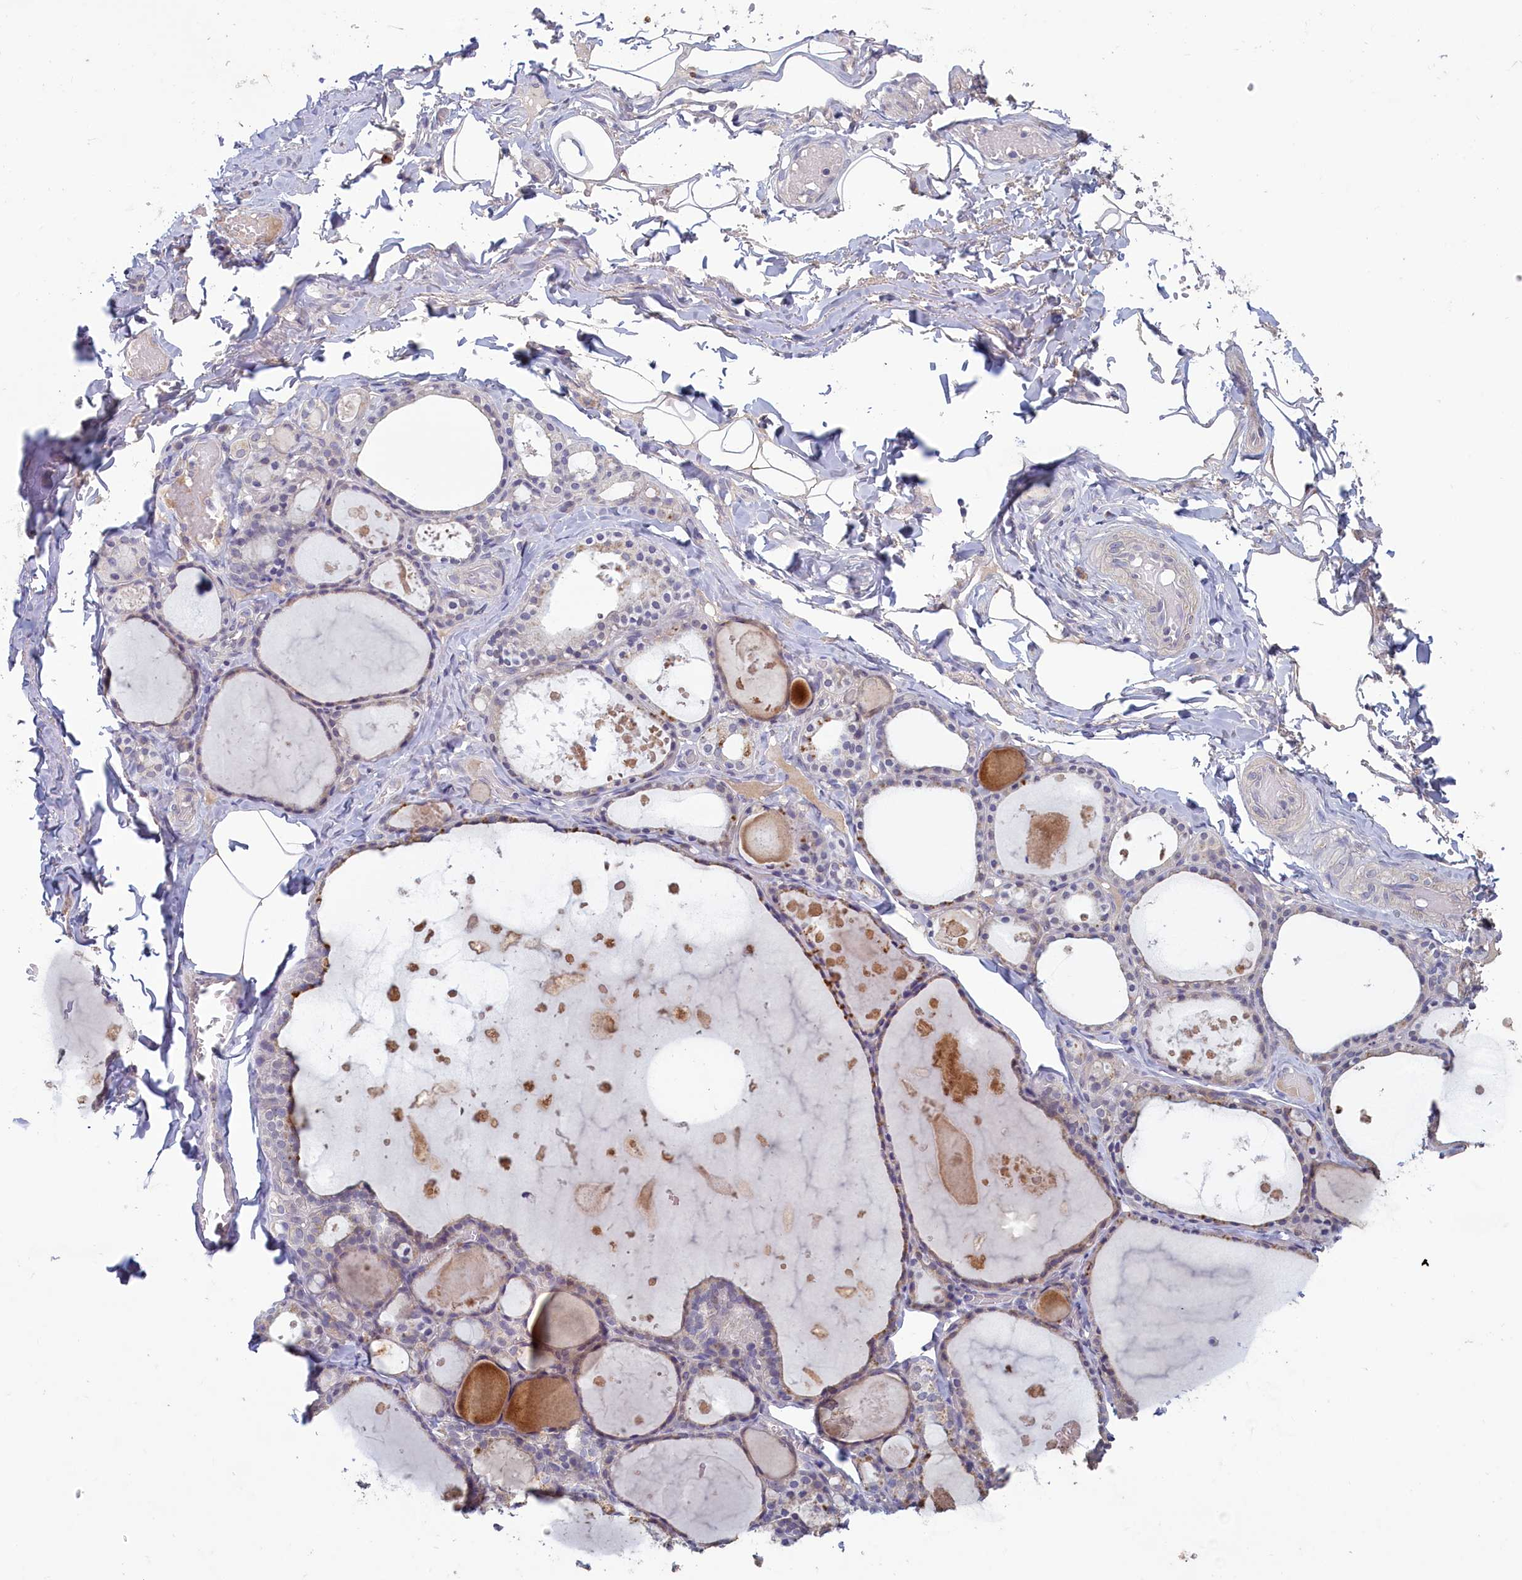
{"staining": {"intensity": "moderate", "quantity": "<25%", "location": "cytoplasmic/membranous"}, "tissue": "thyroid gland", "cell_type": "Glandular cells", "image_type": "normal", "snomed": [{"axis": "morphology", "description": "Normal tissue, NOS"}, {"axis": "topography", "description": "Thyroid gland"}], "caption": "A high-resolution photomicrograph shows immunohistochemistry (IHC) staining of unremarkable thyroid gland, which demonstrates moderate cytoplasmic/membranous expression in approximately <25% of glandular cells.", "gene": "ATF7IP2", "patient": {"sex": "male", "age": 56}}